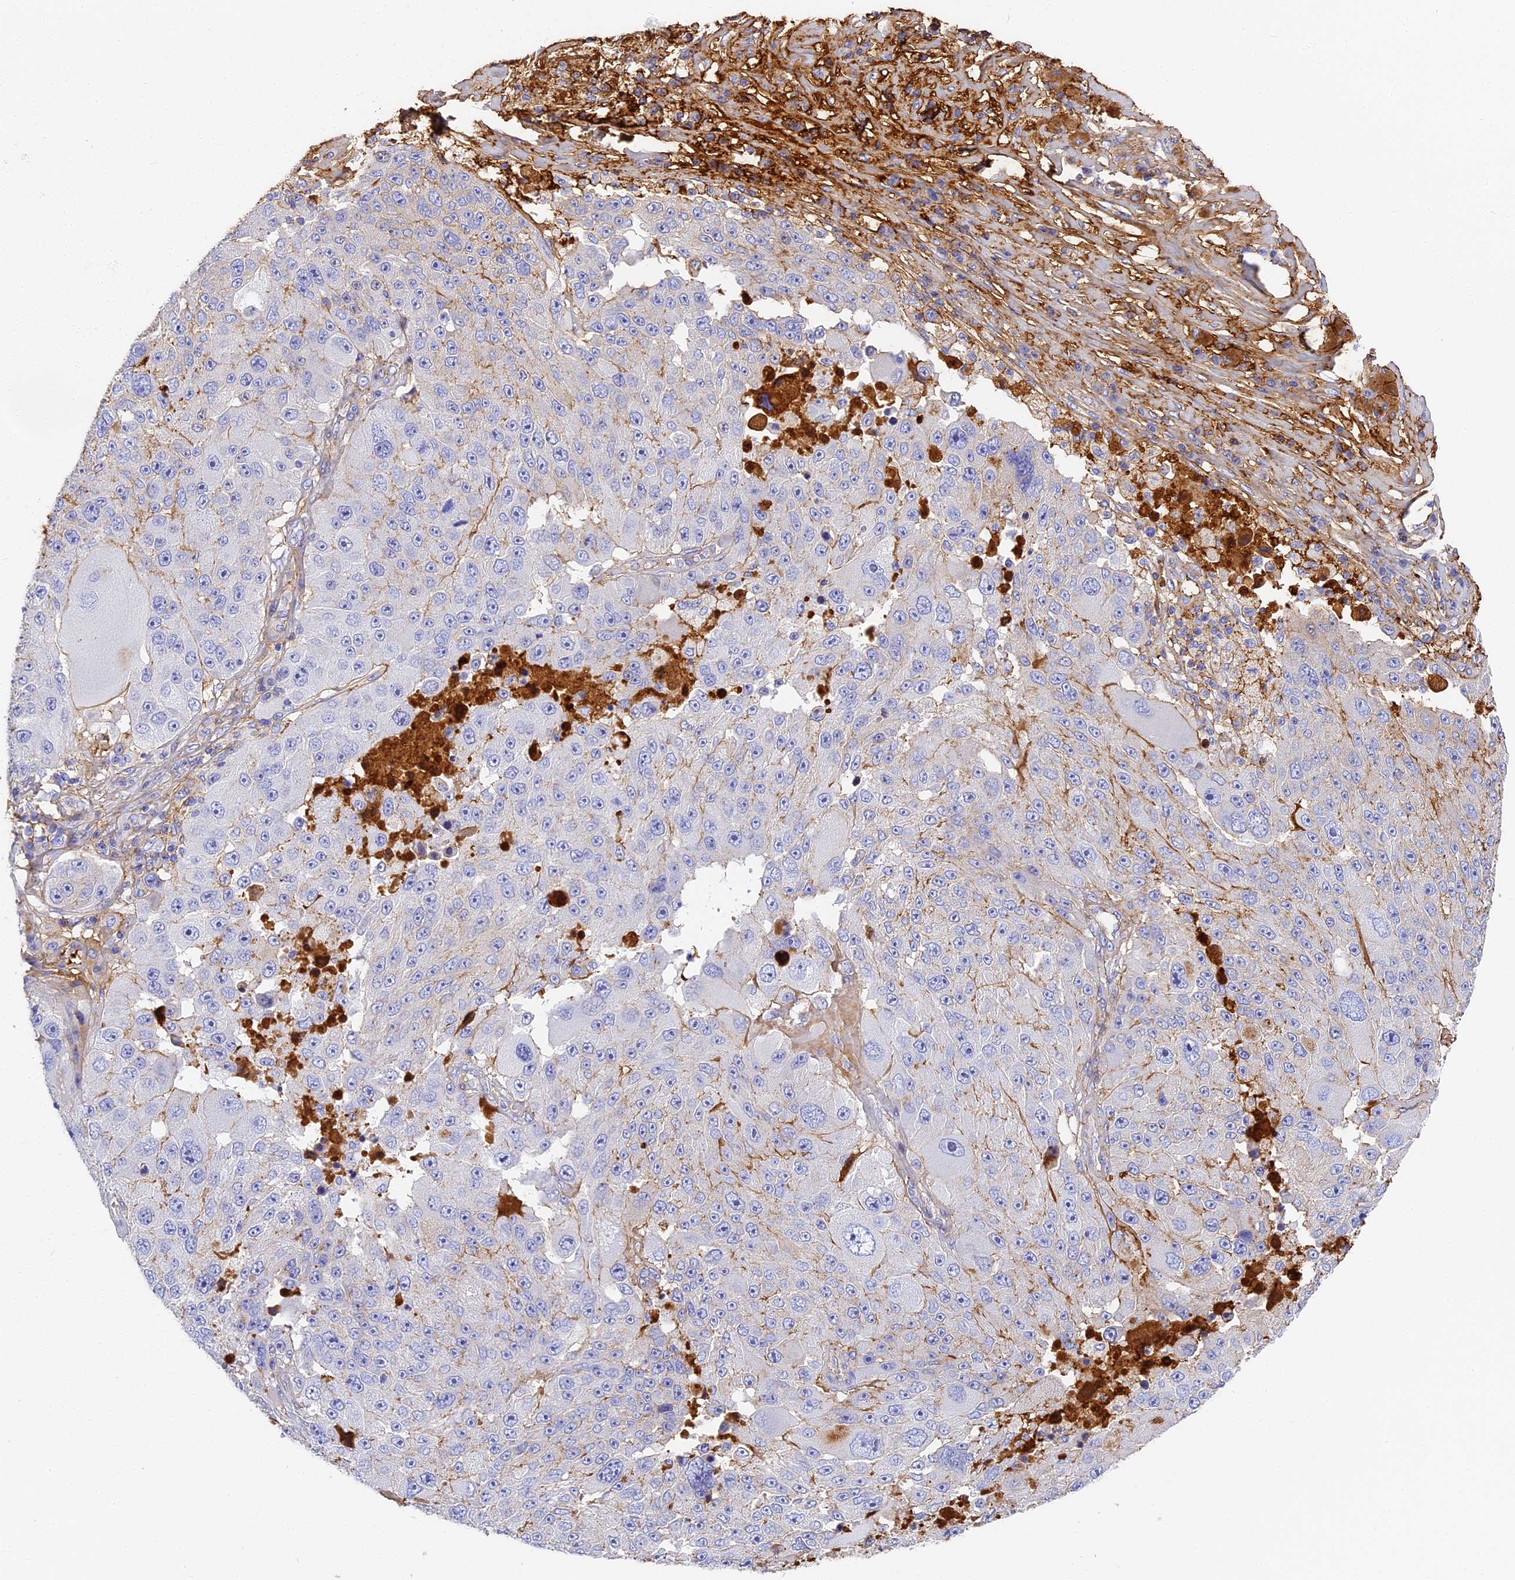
{"staining": {"intensity": "negative", "quantity": "none", "location": "none"}, "tissue": "melanoma", "cell_type": "Tumor cells", "image_type": "cancer", "snomed": [{"axis": "morphology", "description": "Malignant melanoma, Metastatic site"}, {"axis": "topography", "description": "Lymph node"}], "caption": "DAB (3,3'-diaminobenzidine) immunohistochemical staining of human malignant melanoma (metastatic site) exhibits no significant positivity in tumor cells.", "gene": "ITIH1", "patient": {"sex": "male", "age": 62}}